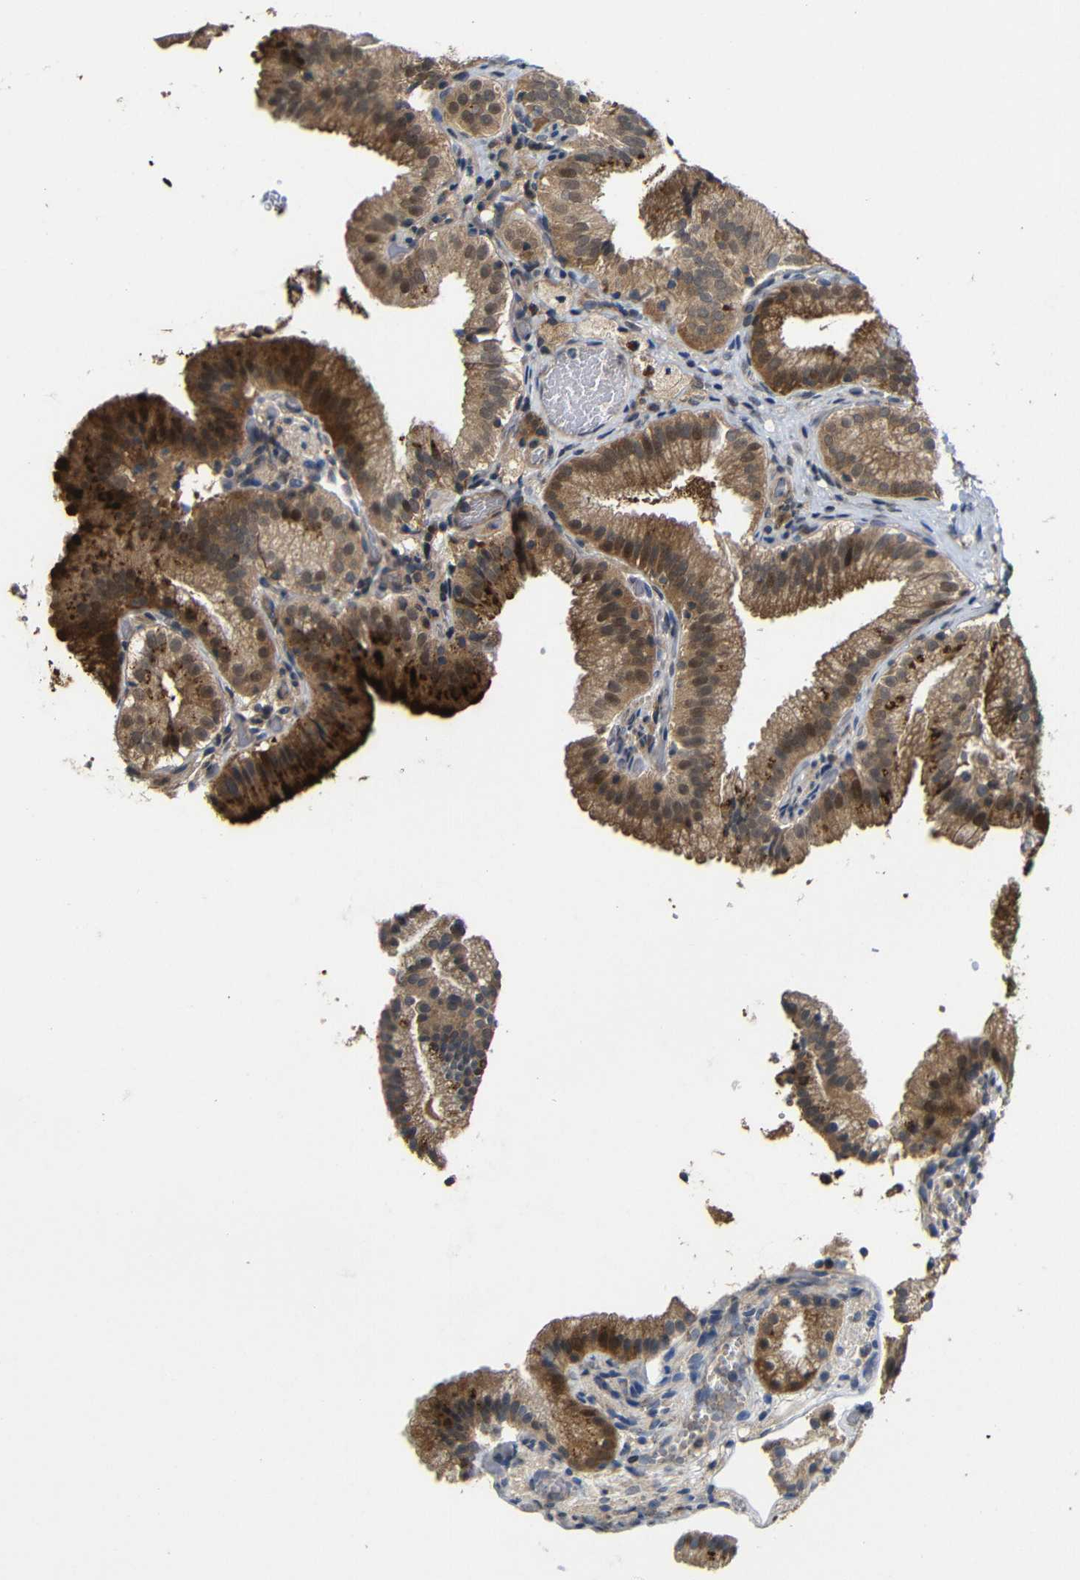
{"staining": {"intensity": "moderate", "quantity": ">75%", "location": "cytoplasmic/membranous,nuclear"}, "tissue": "gallbladder", "cell_type": "Glandular cells", "image_type": "normal", "snomed": [{"axis": "morphology", "description": "Normal tissue, NOS"}, {"axis": "topography", "description": "Gallbladder"}], "caption": "Protein analysis of unremarkable gallbladder reveals moderate cytoplasmic/membranous,nuclear expression in approximately >75% of glandular cells. (DAB IHC, brown staining for protein, blue staining for nuclei).", "gene": "ATG12", "patient": {"sex": "male", "age": 54}}